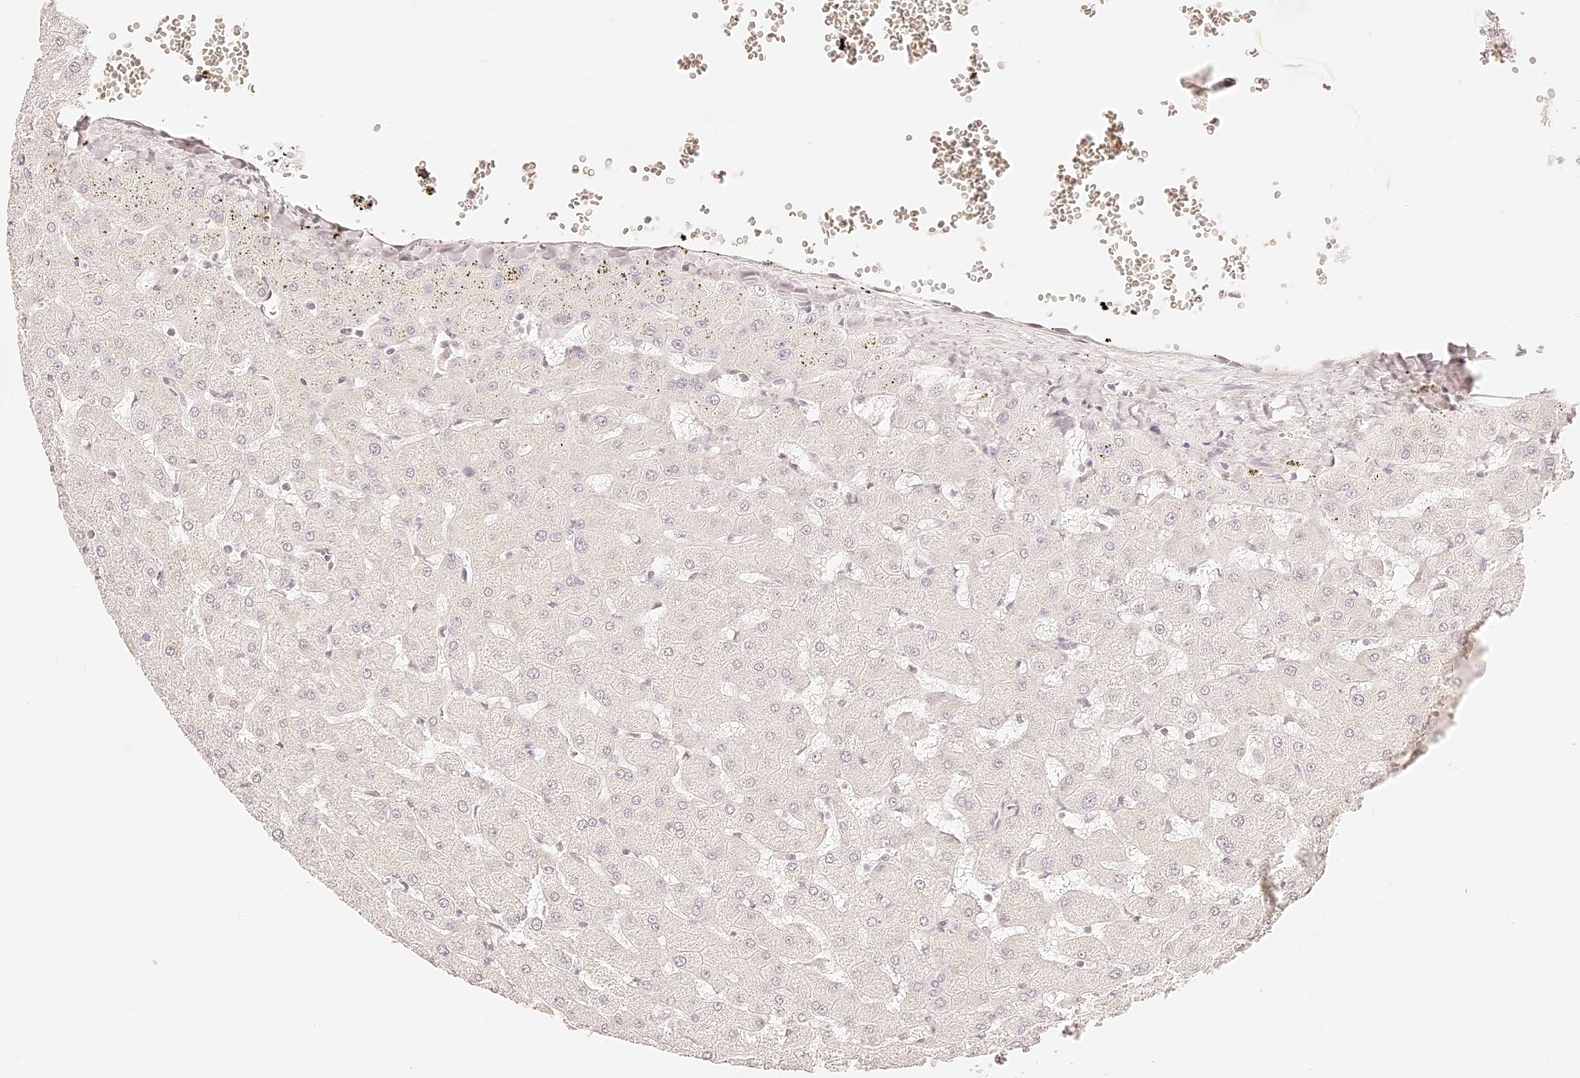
{"staining": {"intensity": "negative", "quantity": "none", "location": "none"}, "tissue": "liver", "cell_type": "Cholangiocytes", "image_type": "normal", "snomed": [{"axis": "morphology", "description": "Normal tissue, NOS"}, {"axis": "topography", "description": "Liver"}], "caption": "This is a image of immunohistochemistry staining of unremarkable liver, which shows no expression in cholangiocytes.", "gene": "TRIM45", "patient": {"sex": "female", "age": 63}}